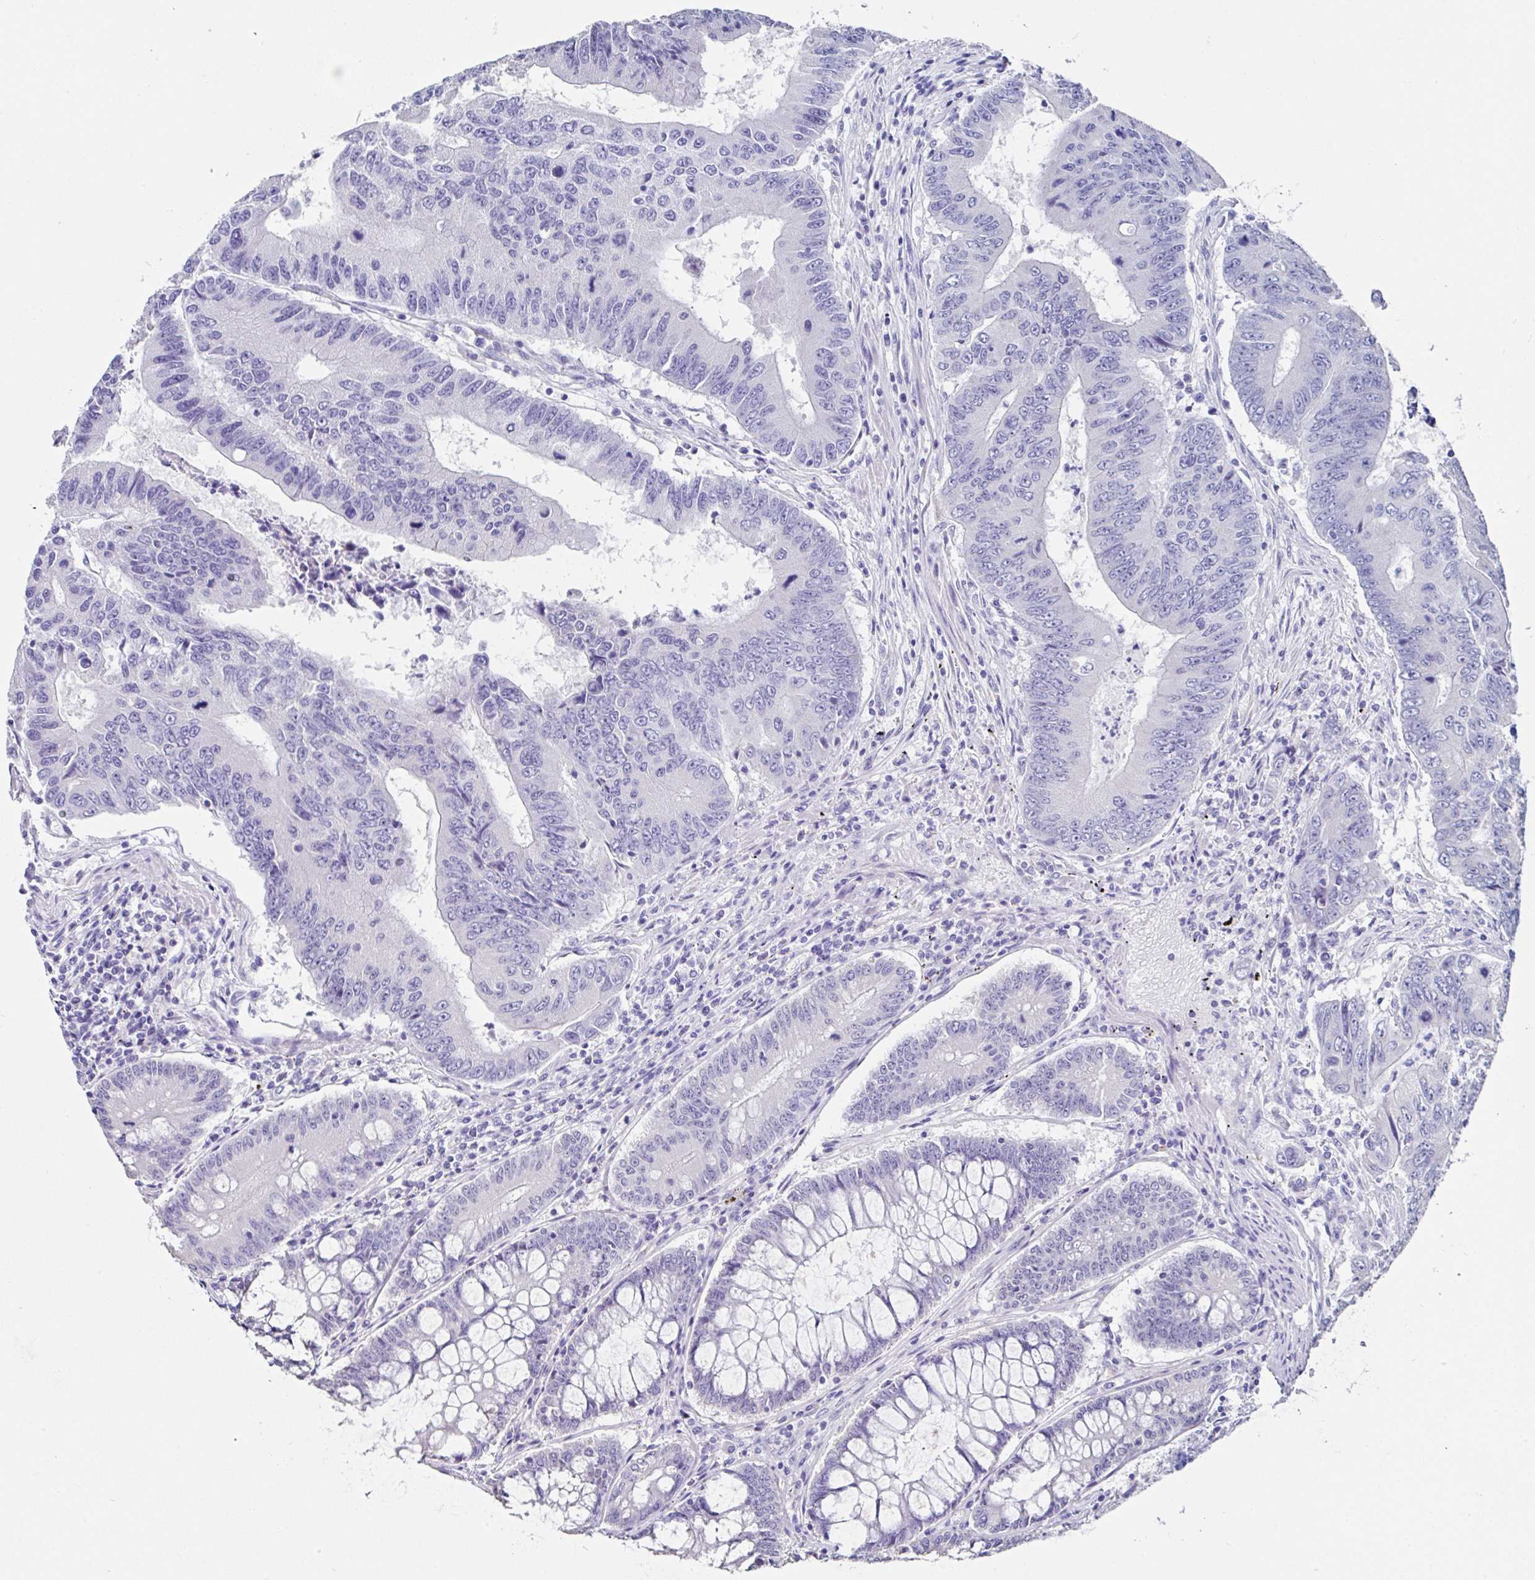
{"staining": {"intensity": "negative", "quantity": "none", "location": "none"}, "tissue": "colorectal cancer", "cell_type": "Tumor cells", "image_type": "cancer", "snomed": [{"axis": "morphology", "description": "Adenocarcinoma, NOS"}, {"axis": "topography", "description": "Colon"}], "caption": "Tumor cells show no significant positivity in colorectal cancer (adenocarcinoma).", "gene": "TMPRSS11E", "patient": {"sex": "male", "age": 53}}